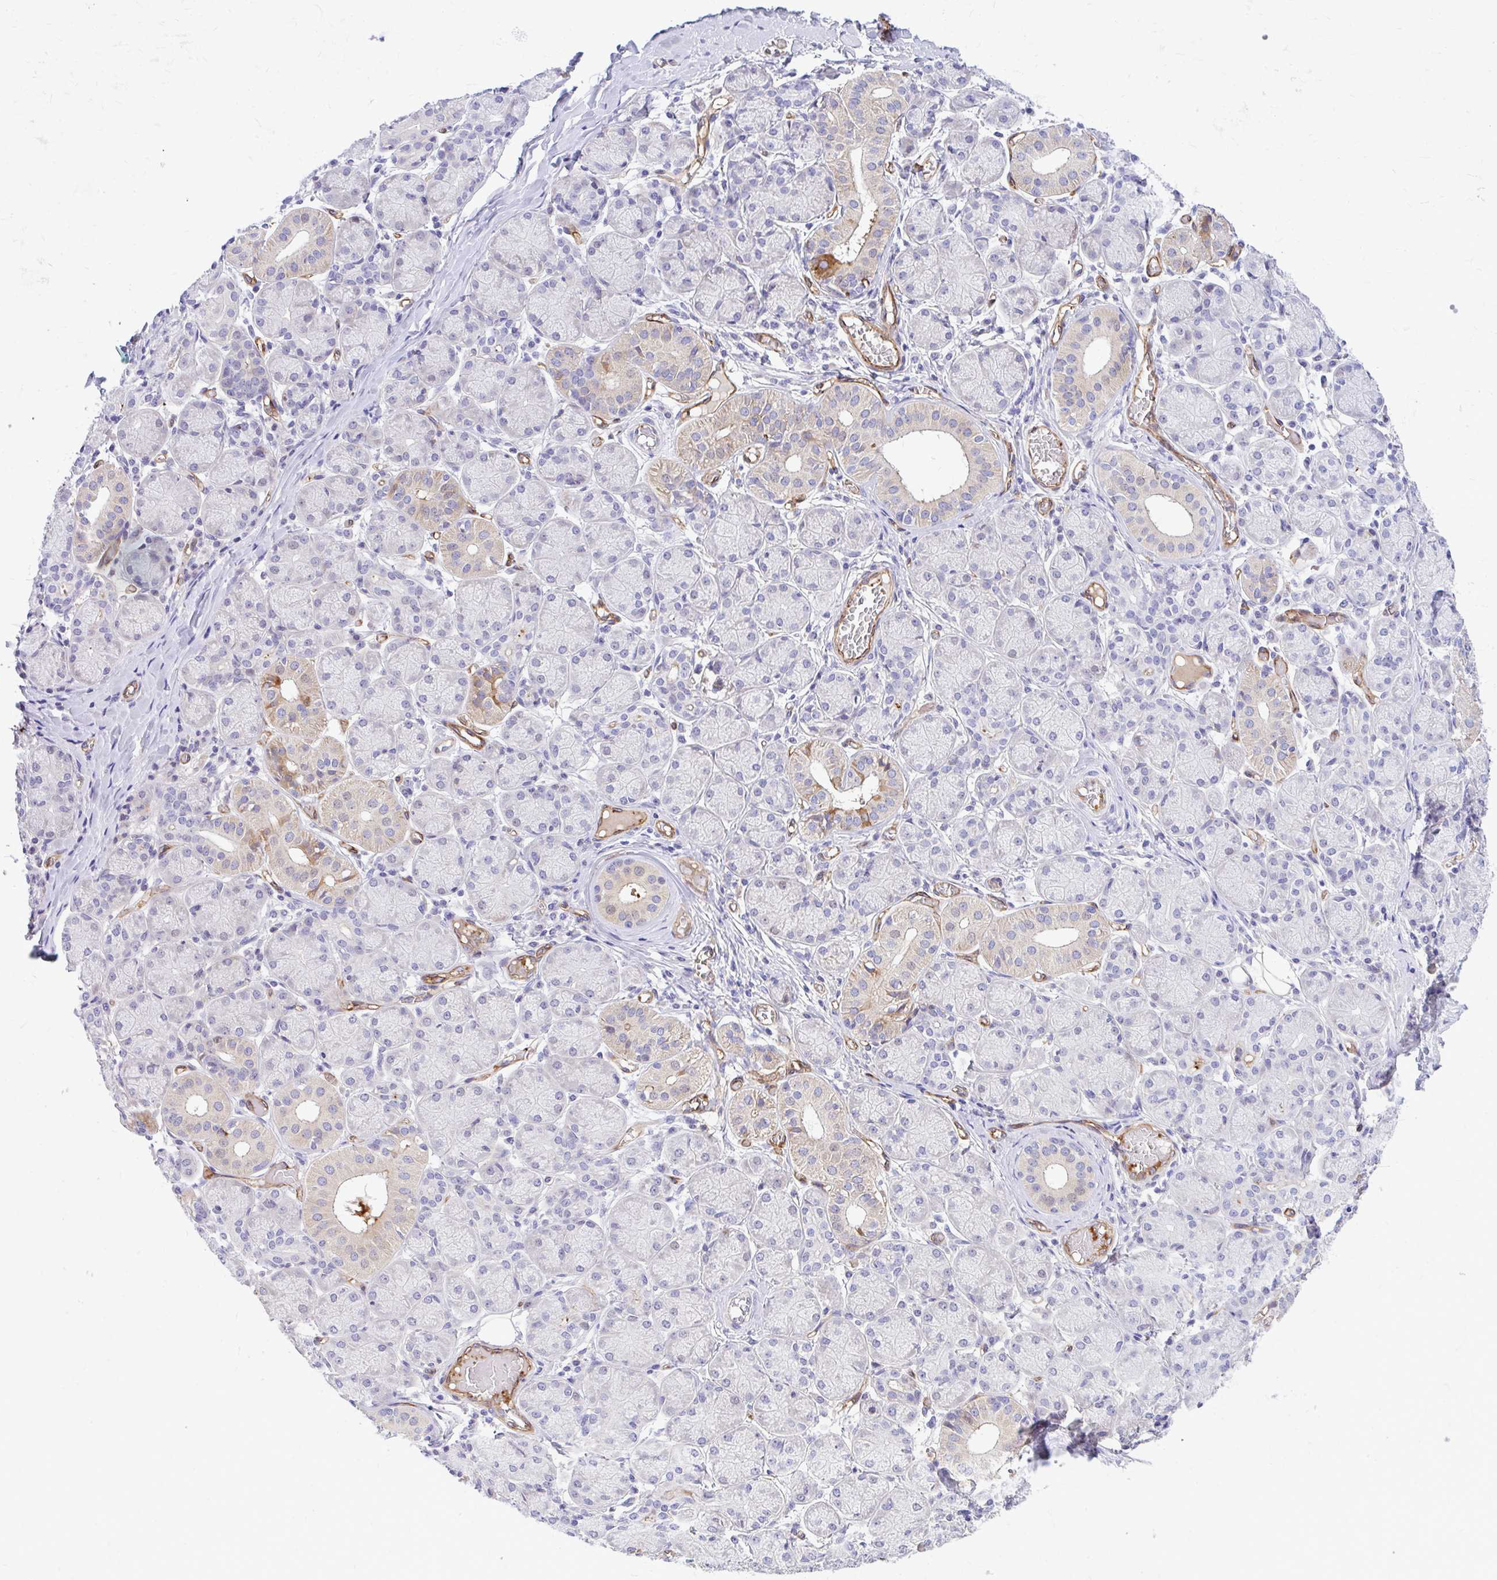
{"staining": {"intensity": "moderate", "quantity": "<25%", "location": "cytoplasmic/membranous"}, "tissue": "salivary gland", "cell_type": "Glandular cells", "image_type": "normal", "snomed": [{"axis": "morphology", "description": "Normal tissue, NOS"}, {"axis": "topography", "description": "Salivary gland"}], "caption": "Protein expression analysis of normal human salivary gland reveals moderate cytoplasmic/membranous positivity in approximately <25% of glandular cells.", "gene": "ESPNL", "patient": {"sex": "female", "age": 24}}